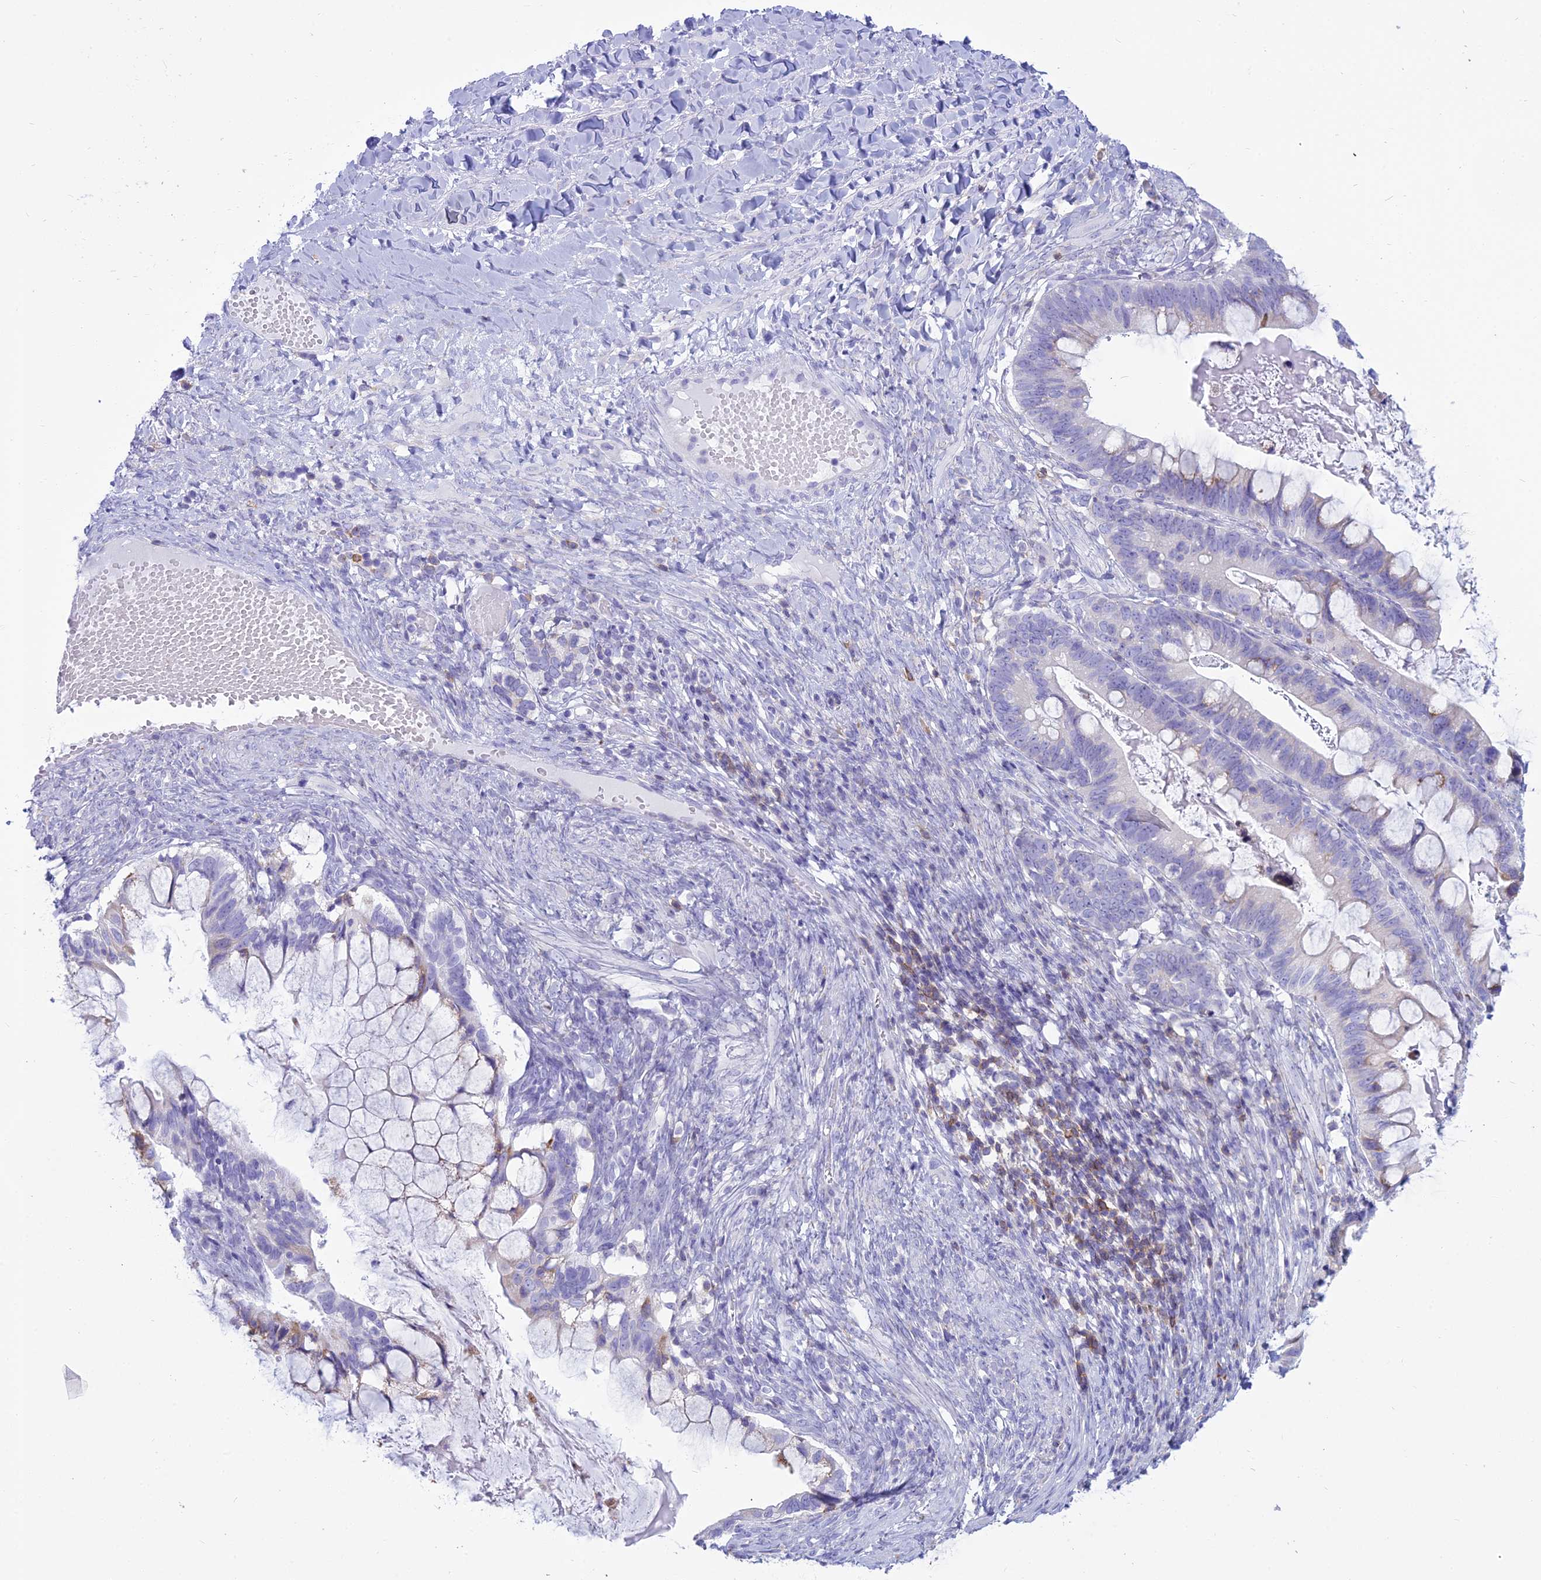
{"staining": {"intensity": "negative", "quantity": "none", "location": "none"}, "tissue": "ovarian cancer", "cell_type": "Tumor cells", "image_type": "cancer", "snomed": [{"axis": "morphology", "description": "Cystadenocarcinoma, mucinous, NOS"}, {"axis": "topography", "description": "Ovary"}], "caption": "Micrograph shows no significant protein positivity in tumor cells of ovarian mucinous cystadenocarcinoma.", "gene": "CD5", "patient": {"sex": "female", "age": 61}}